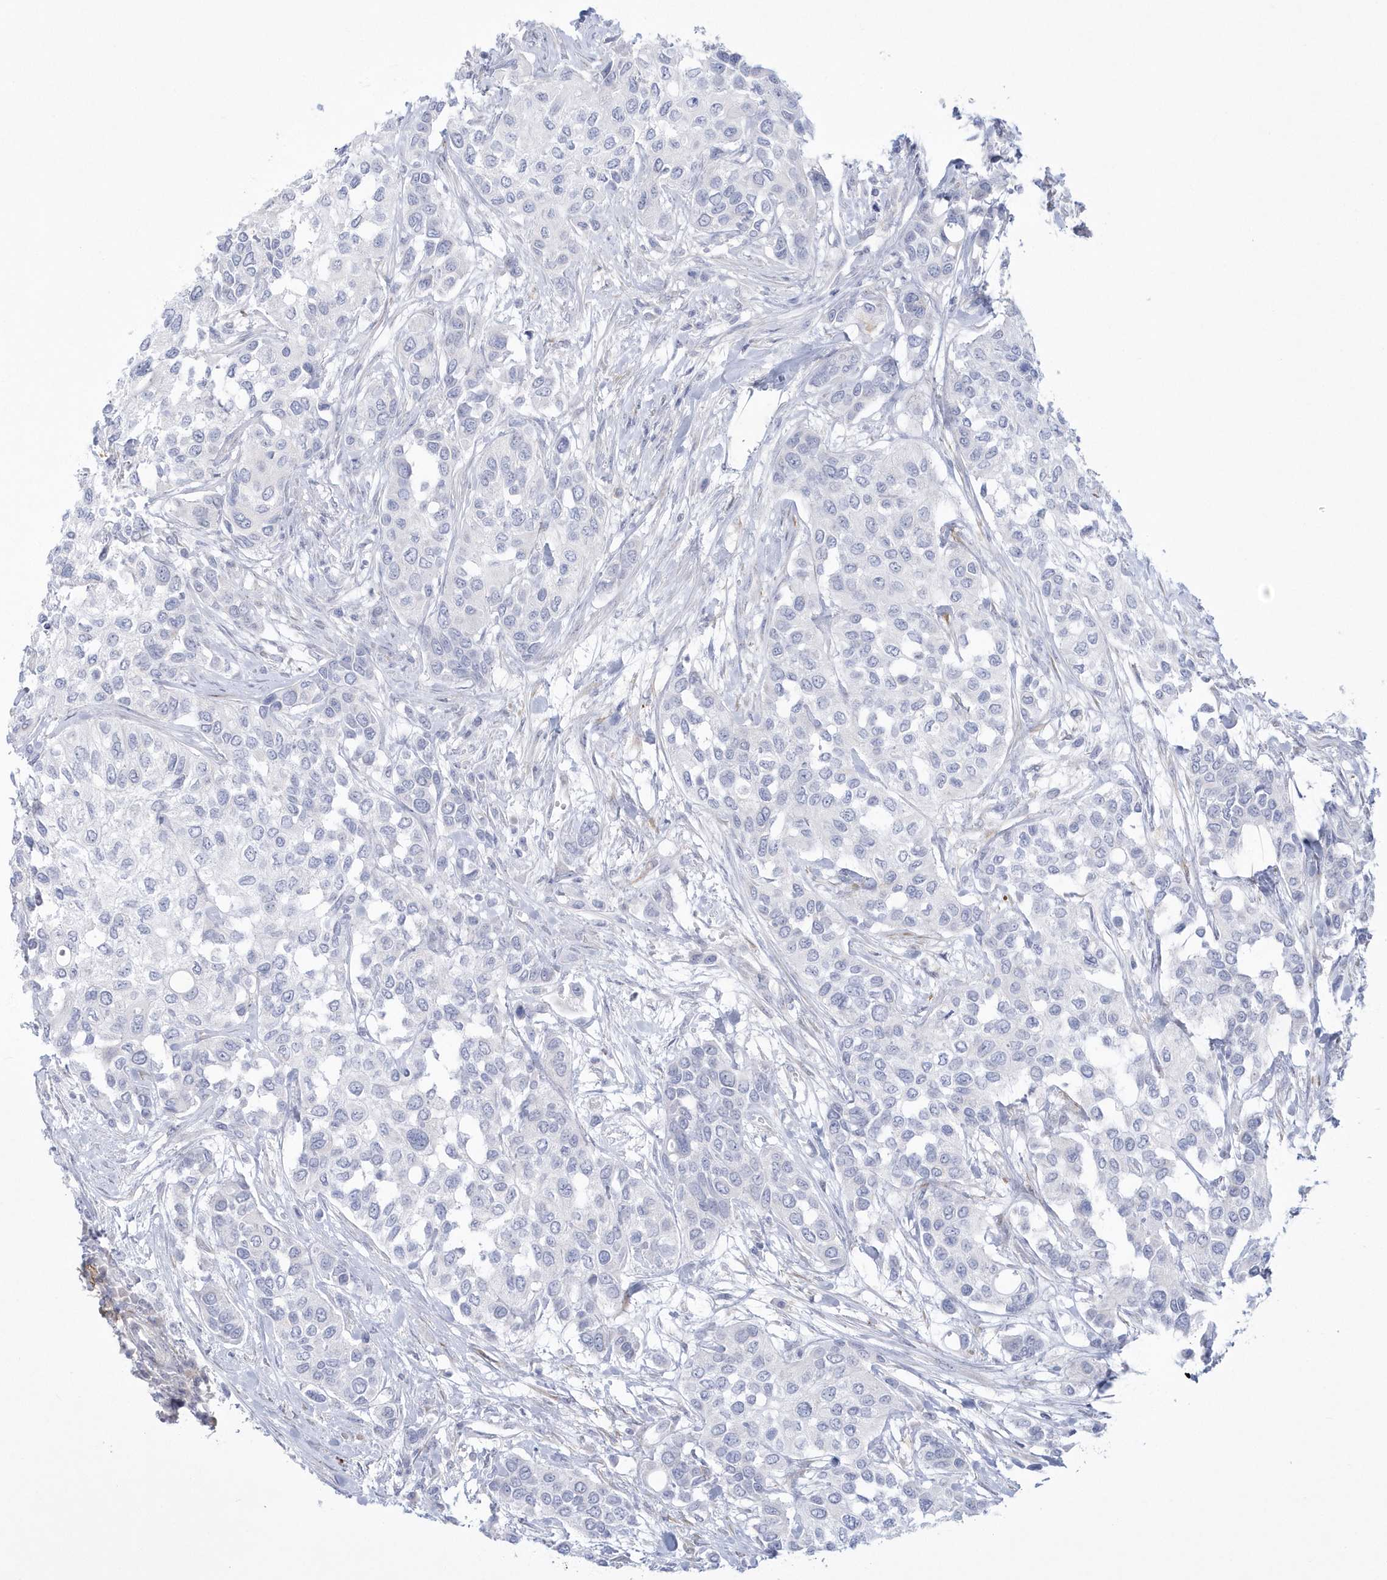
{"staining": {"intensity": "negative", "quantity": "none", "location": "none"}, "tissue": "urothelial cancer", "cell_type": "Tumor cells", "image_type": "cancer", "snomed": [{"axis": "morphology", "description": "Normal tissue, NOS"}, {"axis": "morphology", "description": "Urothelial carcinoma, High grade"}, {"axis": "topography", "description": "Vascular tissue"}, {"axis": "topography", "description": "Urinary bladder"}], "caption": "Immunohistochemical staining of urothelial cancer demonstrates no significant staining in tumor cells. (DAB (3,3'-diaminobenzidine) immunohistochemistry visualized using brightfield microscopy, high magnification).", "gene": "WDR27", "patient": {"sex": "female", "age": 56}}